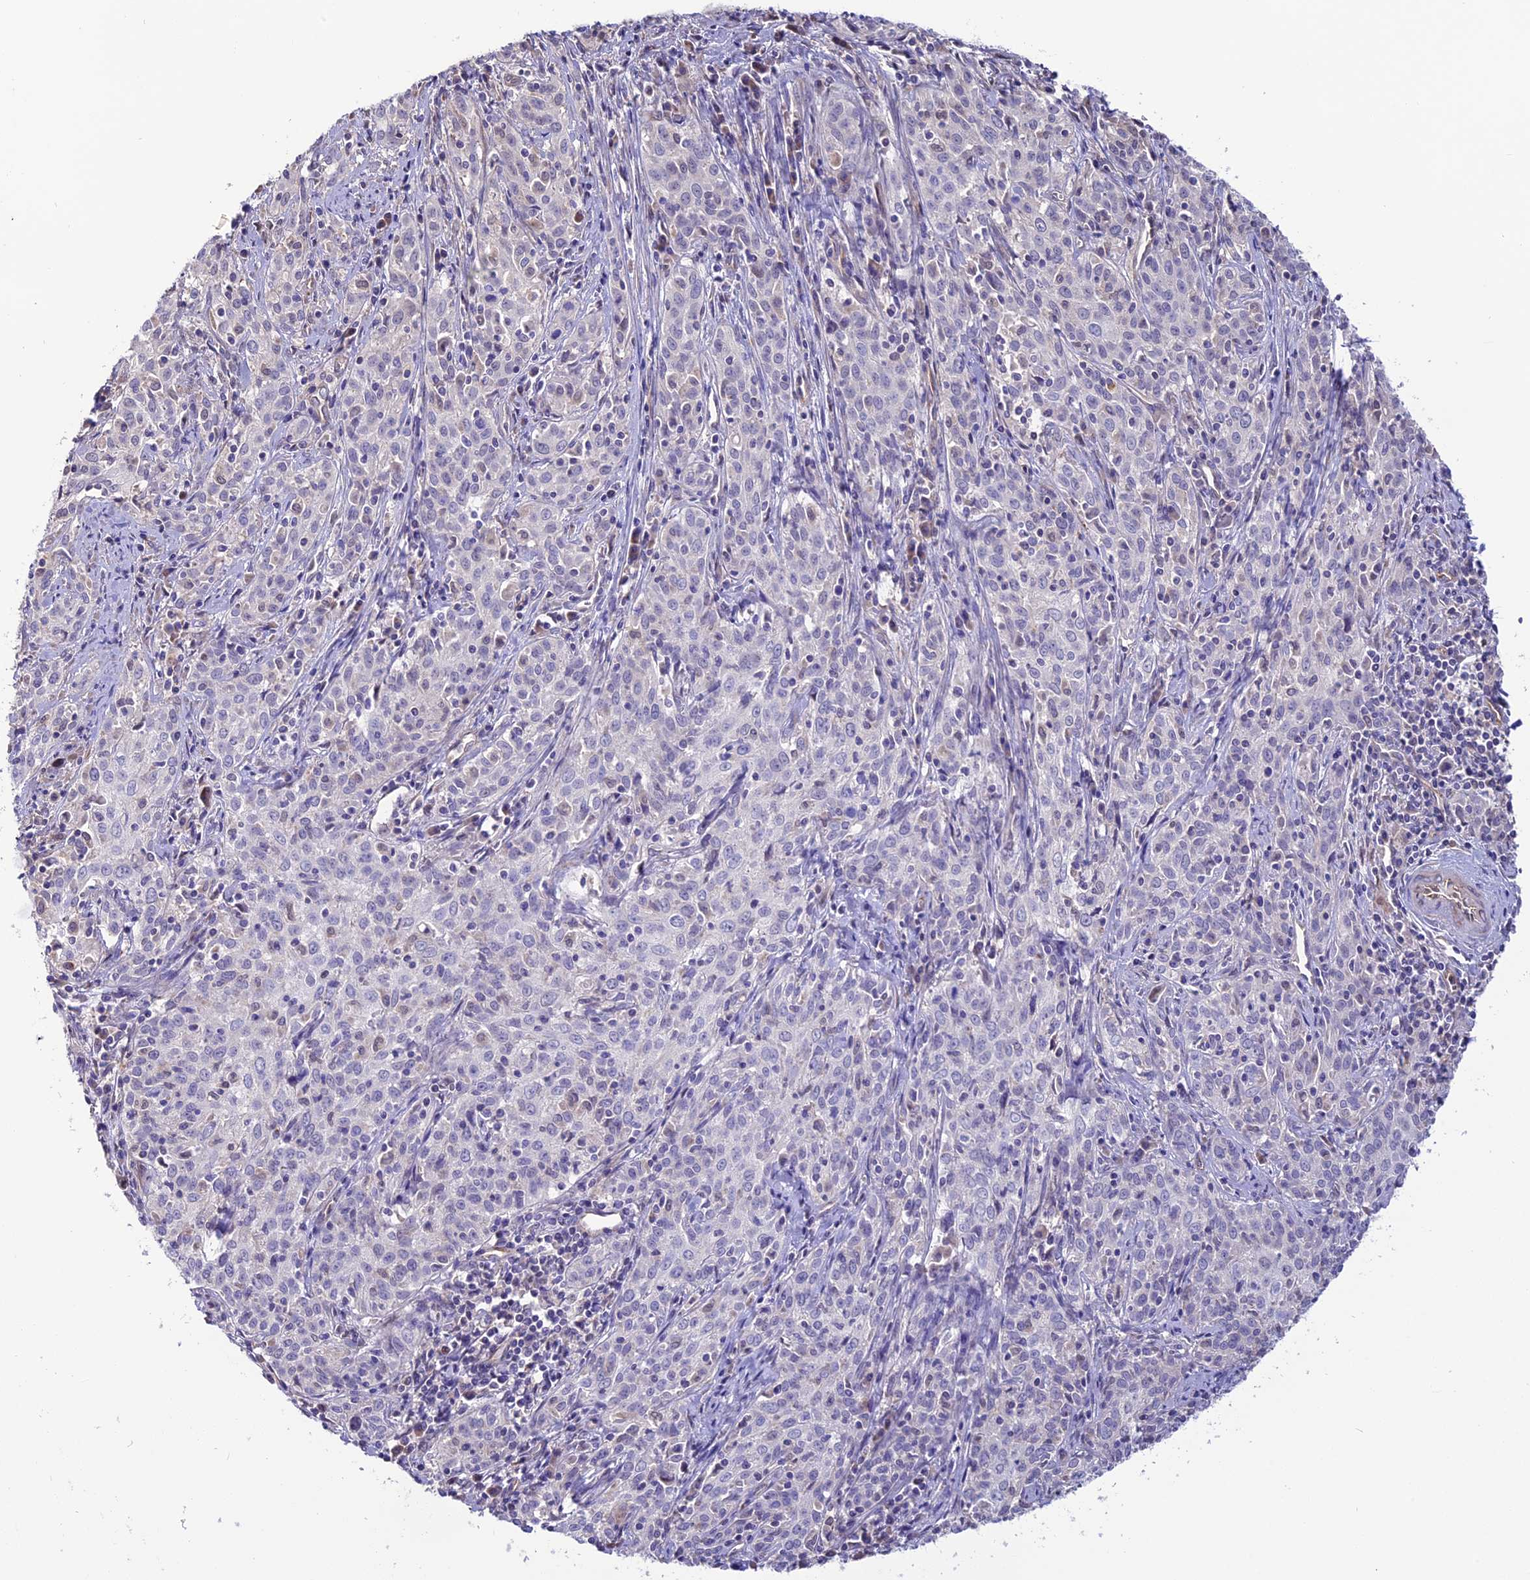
{"staining": {"intensity": "negative", "quantity": "none", "location": "none"}, "tissue": "cervical cancer", "cell_type": "Tumor cells", "image_type": "cancer", "snomed": [{"axis": "morphology", "description": "Squamous cell carcinoma, NOS"}, {"axis": "topography", "description": "Cervix"}], "caption": "A micrograph of cervical cancer (squamous cell carcinoma) stained for a protein demonstrates no brown staining in tumor cells.", "gene": "PDILT", "patient": {"sex": "female", "age": 57}}